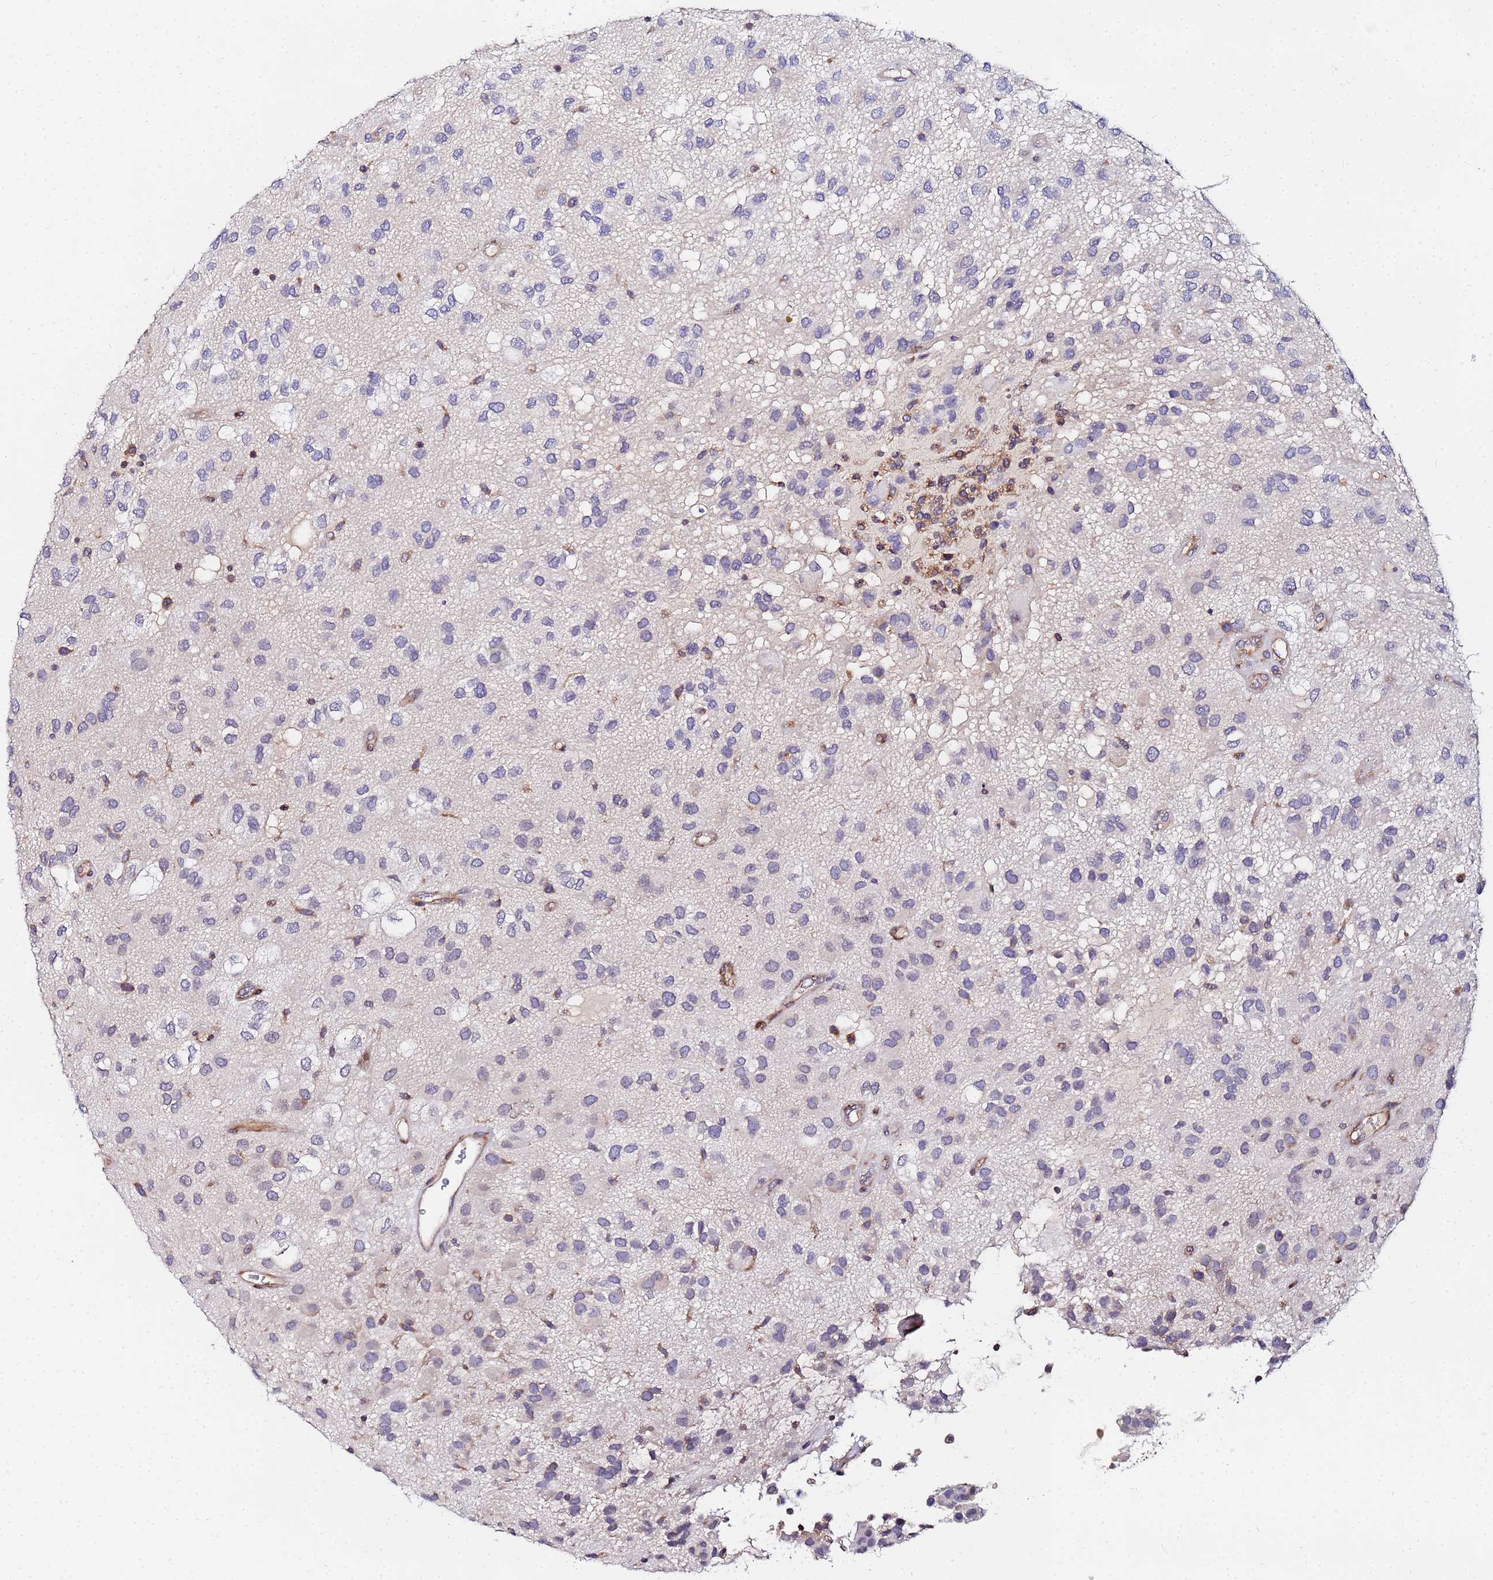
{"staining": {"intensity": "moderate", "quantity": "<25%", "location": "cytoplasmic/membranous"}, "tissue": "glioma", "cell_type": "Tumor cells", "image_type": "cancer", "snomed": [{"axis": "morphology", "description": "Glioma, malignant, Low grade"}, {"axis": "topography", "description": "Brain"}], "caption": "Glioma was stained to show a protein in brown. There is low levels of moderate cytoplasmic/membranous positivity in approximately <25% of tumor cells. The protein is shown in brown color, while the nuclei are stained blue.", "gene": "POM121", "patient": {"sex": "male", "age": 66}}